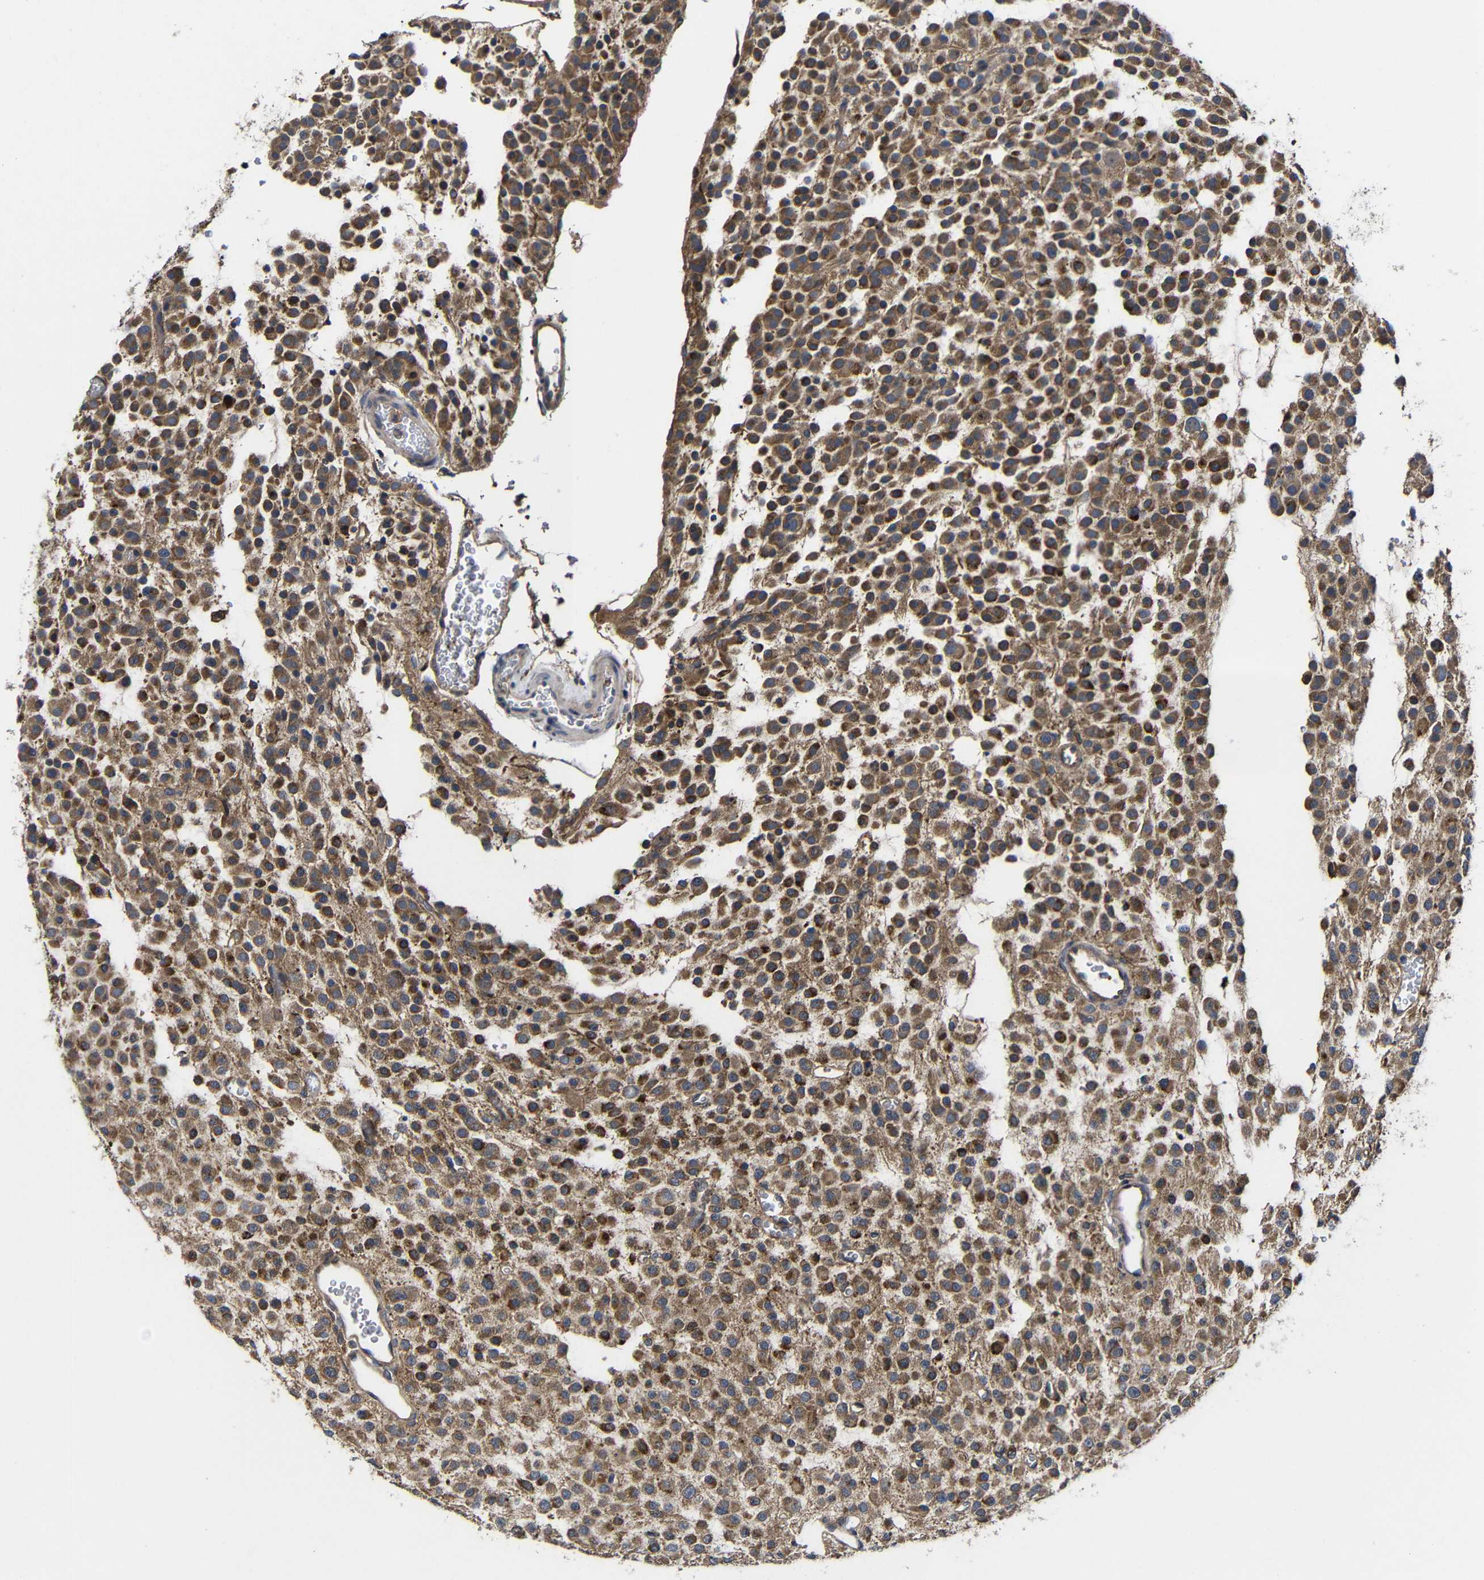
{"staining": {"intensity": "moderate", "quantity": ">75%", "location": "cytoplasmic/membranous"}, "tissue": "glioma", "cell_type": "Tumor cells", "image_type": "cancer", "snomed": [{"axis": "morphology", "description": "Glioma, malignant, Low grade"}, {"axis": "topography", "description": "Brain"}], "caption": "A brown stain highlights moderate cytoplasmic/membranous expression of a protein in malignant low-grade glioma tumor cells. The protein of interest is shown in brown color, while the nuclei are stained blue.", "gene": "LPAR5", "patient": {"sex": "male", "age": 38}}